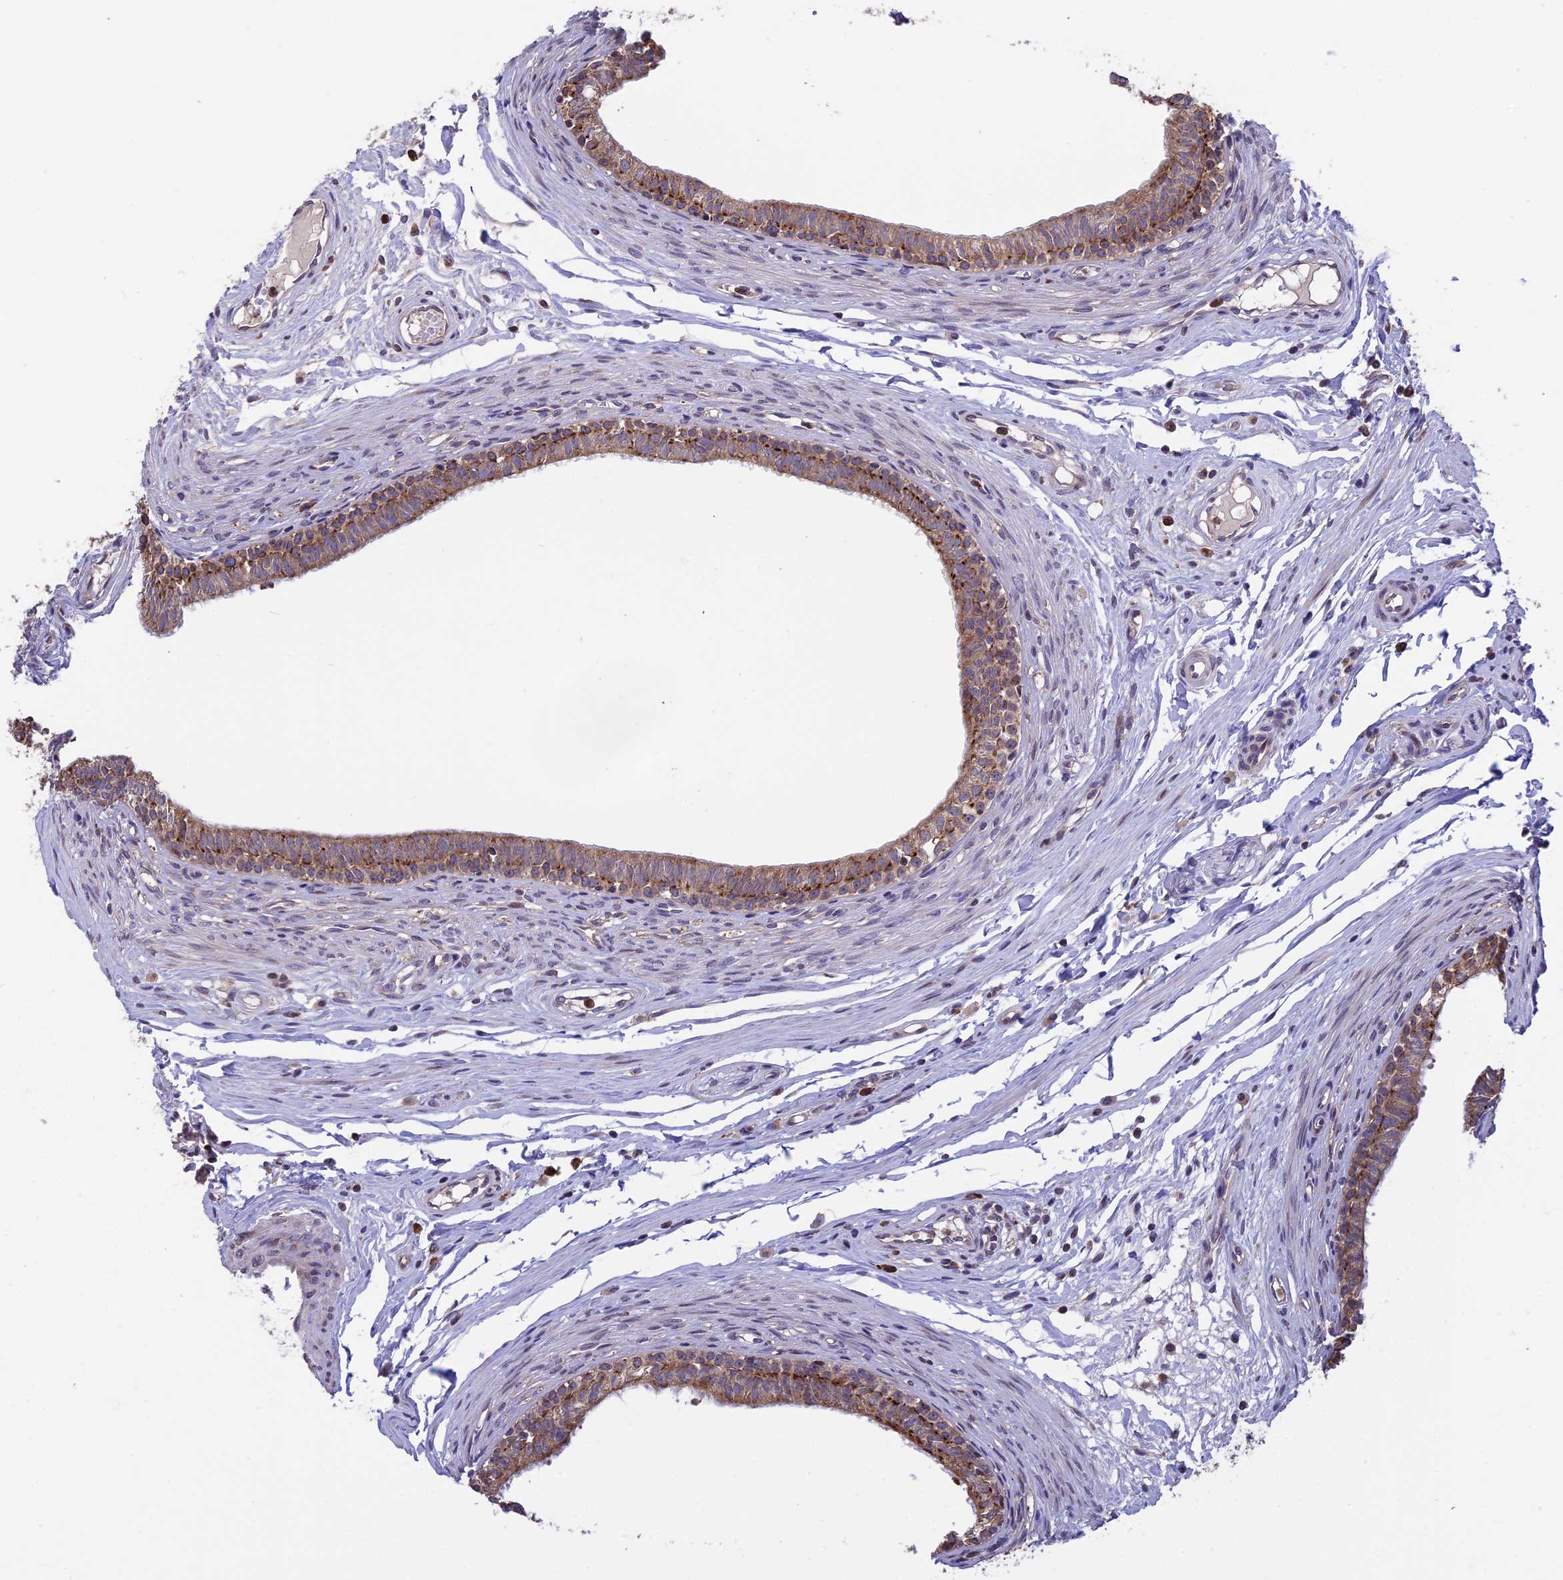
{"staining": {"intensity": "moderate", "quantity": "25%-75%", "location": "cytoplasmic/membranous"}, "tissue": "epididymis", "cell_type": "Glandular cells", "image_type": "normal", "snomed": [{"axis": "morphology", "description": "Normal tissue, NOS"}, {"axis": "topography", "description": "Epididymis, spermatic cord, NOS"}], "caption": "Glandular cells demonstrate moderate cytoplasmic/membranous staining in approximately 25%-75% of cells in benign epididymis.", "gene": "DMRTA2", "patient": {"sex": "male", "age": 22}}